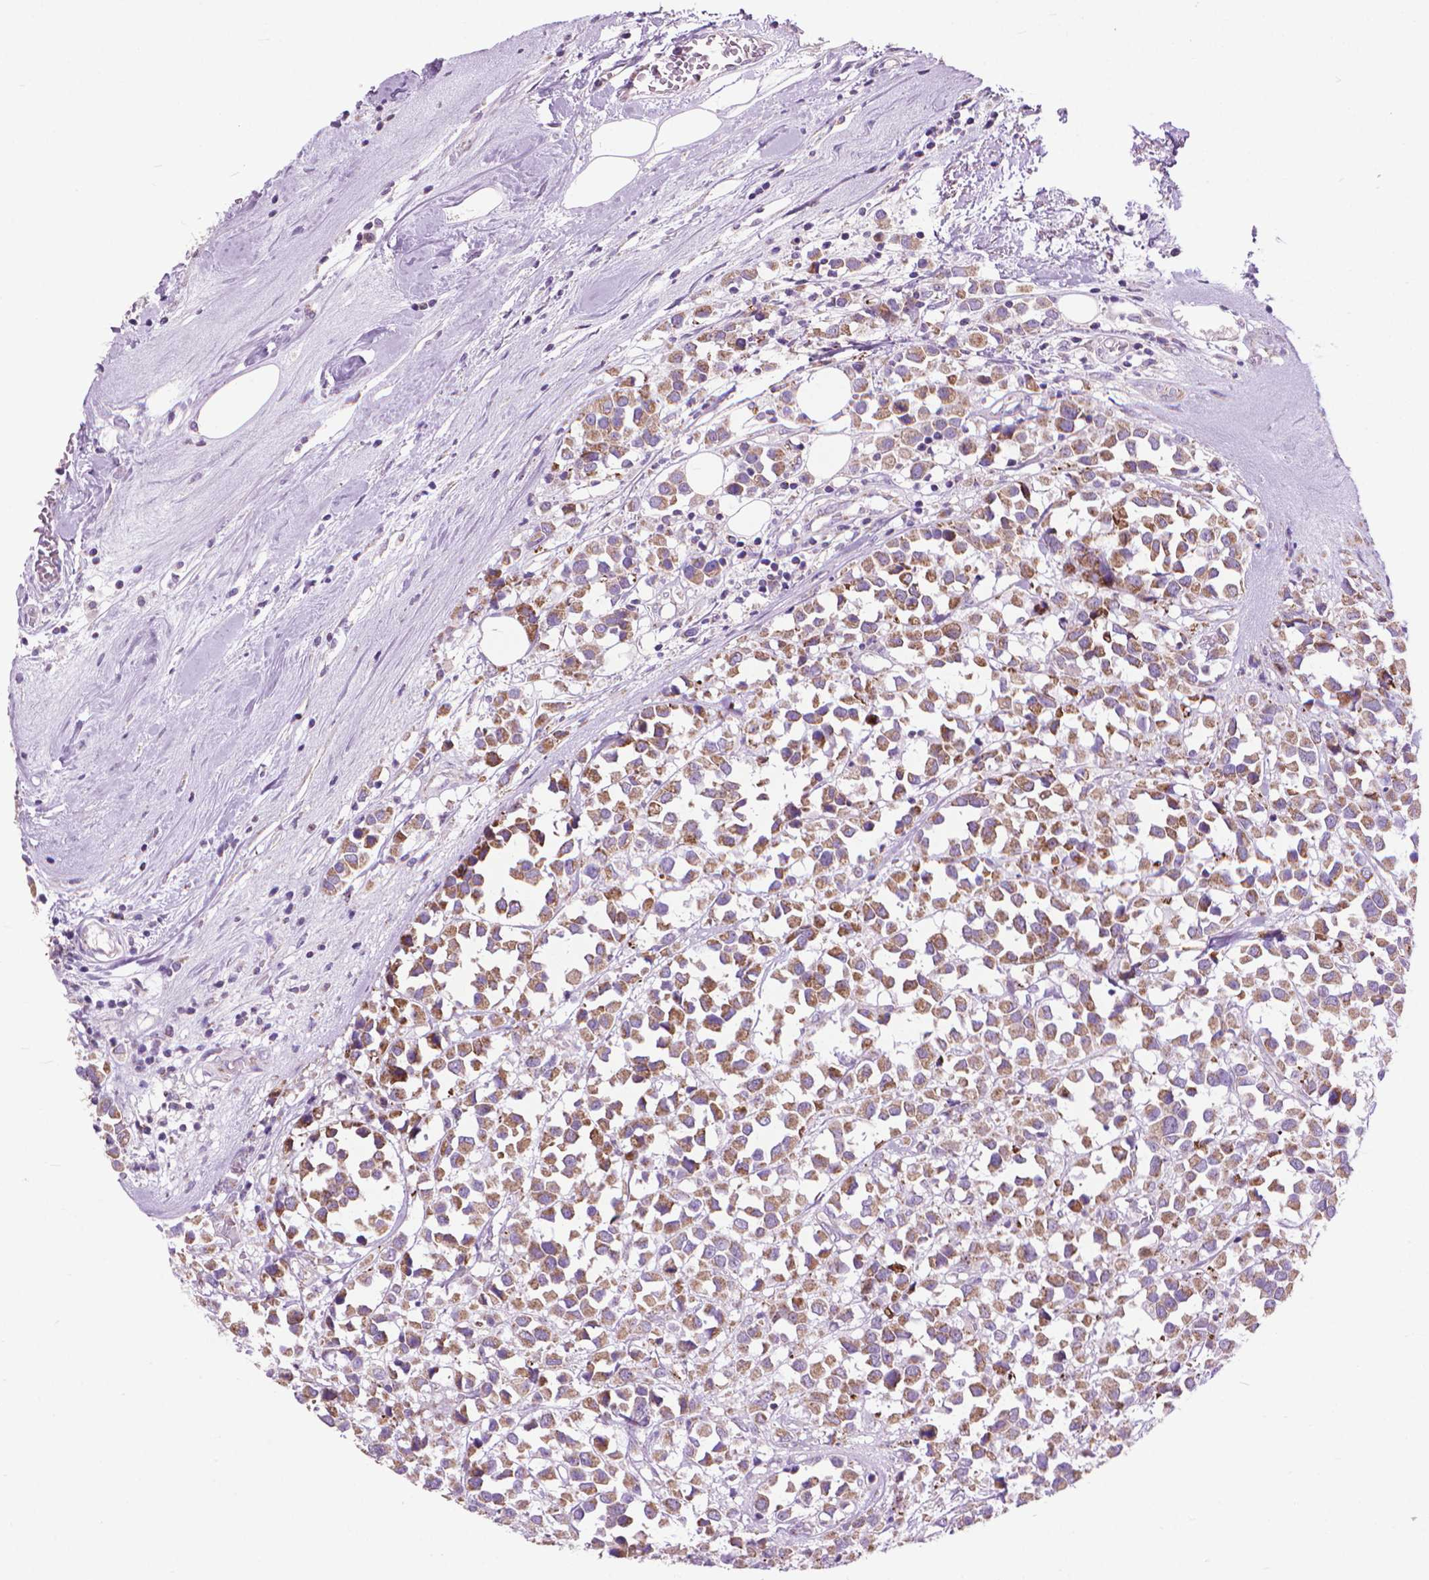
{"staining": {"intensity": "moderate", "quantity": ">75%", "location": "cytoplasmic/membranous"}, "tissue": "breast cancer", "cell_type": "Tumor cells", "image_type": "cancer", "snomed": [{"axis": "morphology", "description": "Duct carcinoma"}, {"axis": "topography", "description": "Breast"}], "caption": "IHC of breast intraductal carcinoma demonstrates medium levels of moderate cytoplasmic/membranous expression in approximately >75% of tumor cells.", "gene": "VDAC1", "patient": {"sex": "female", "age": 61}}